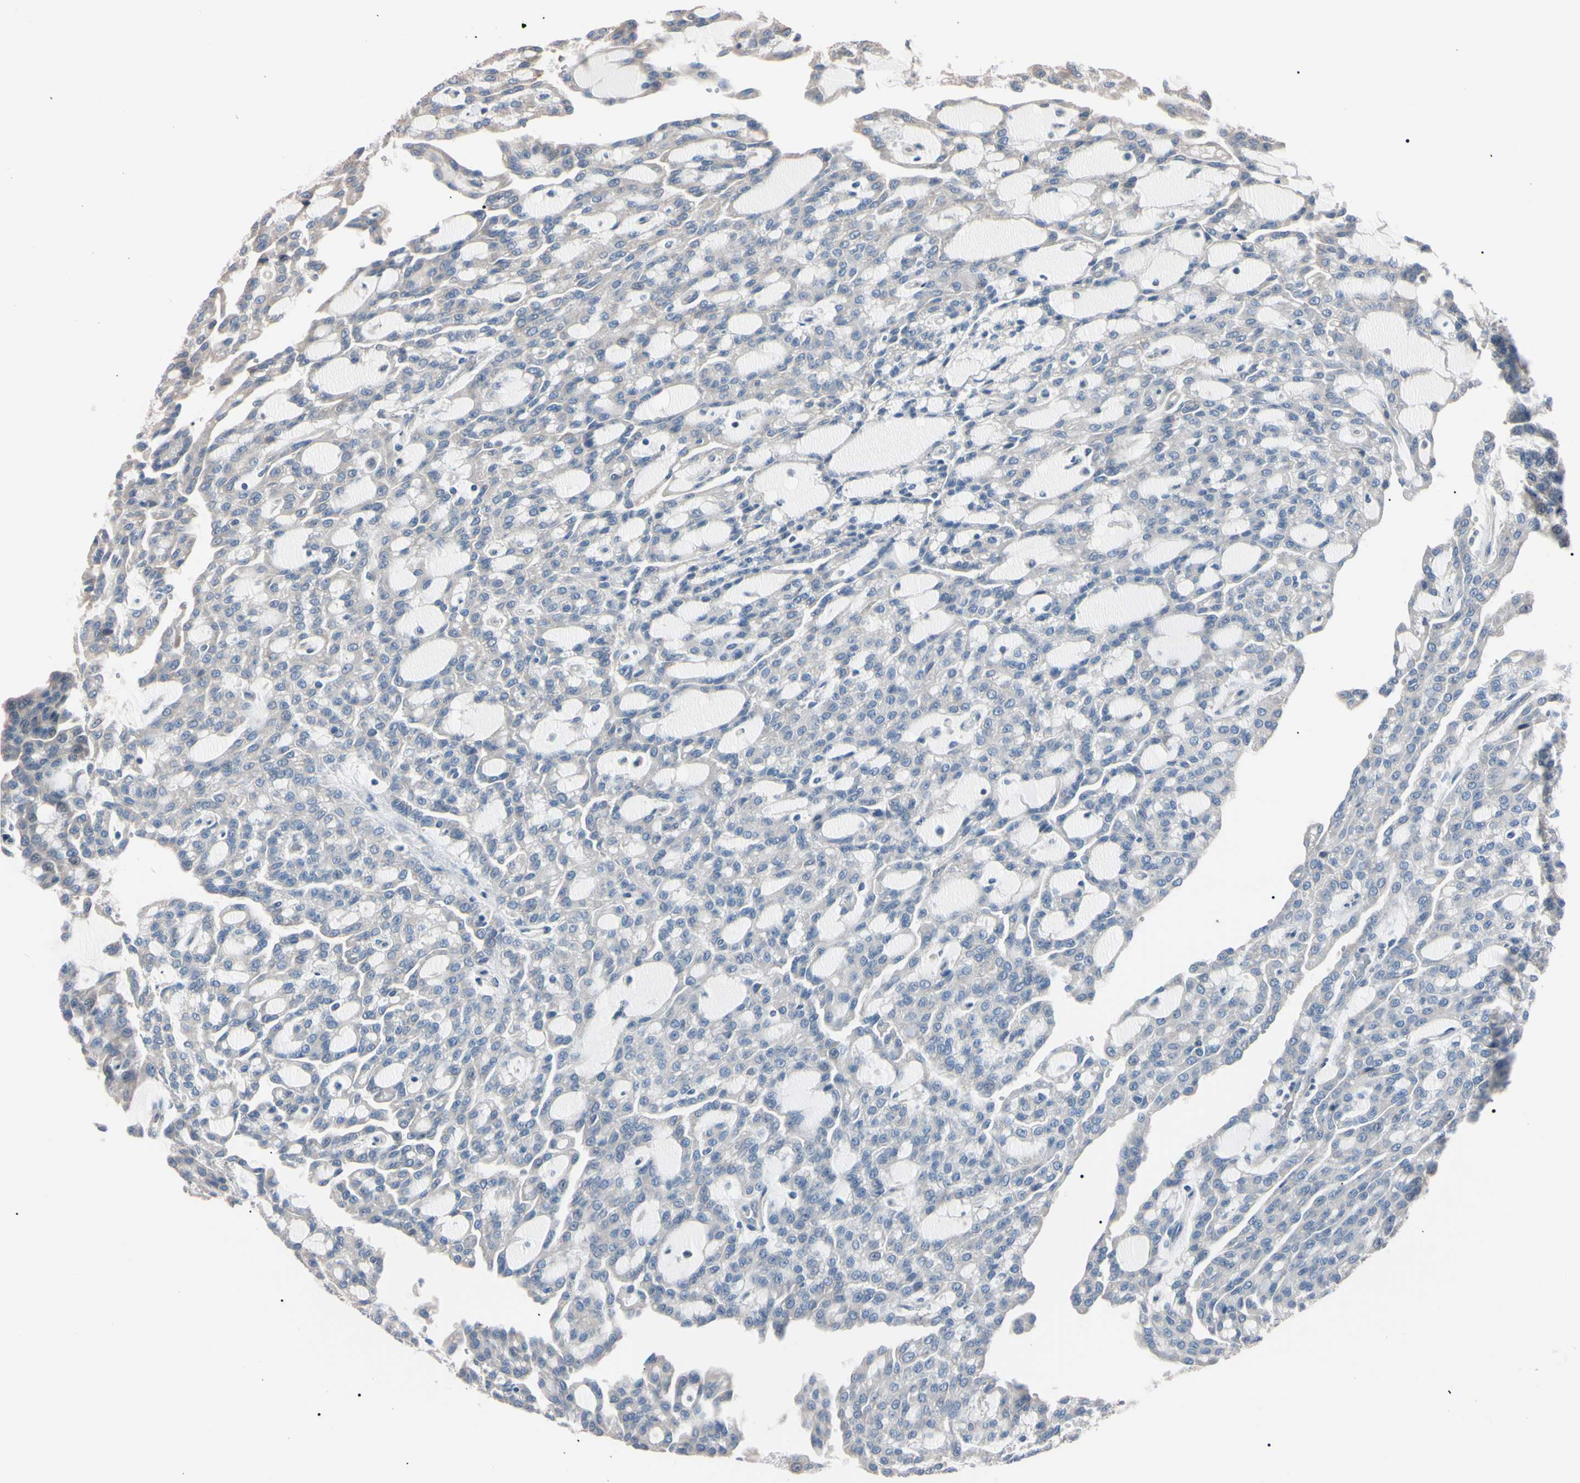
{"staining": {"intensity": "negative", "quantity": "none", "location": "none"}, "tissue": "renal cancer", "cell_type": "Tumor cells", "image_type": "cancer", "snomed": [{"axis": "morphology", "description": "Adenocarcinoma, NOS"}, {"axis": "topography", "description": "Kidney"}], "caption": "Protein analysis of renal cancer (adenocarcinoma) displays no significant positivity in tumor cells.", "gene": "PRKACA", "patient": {"sex": "male", "age": 63}}